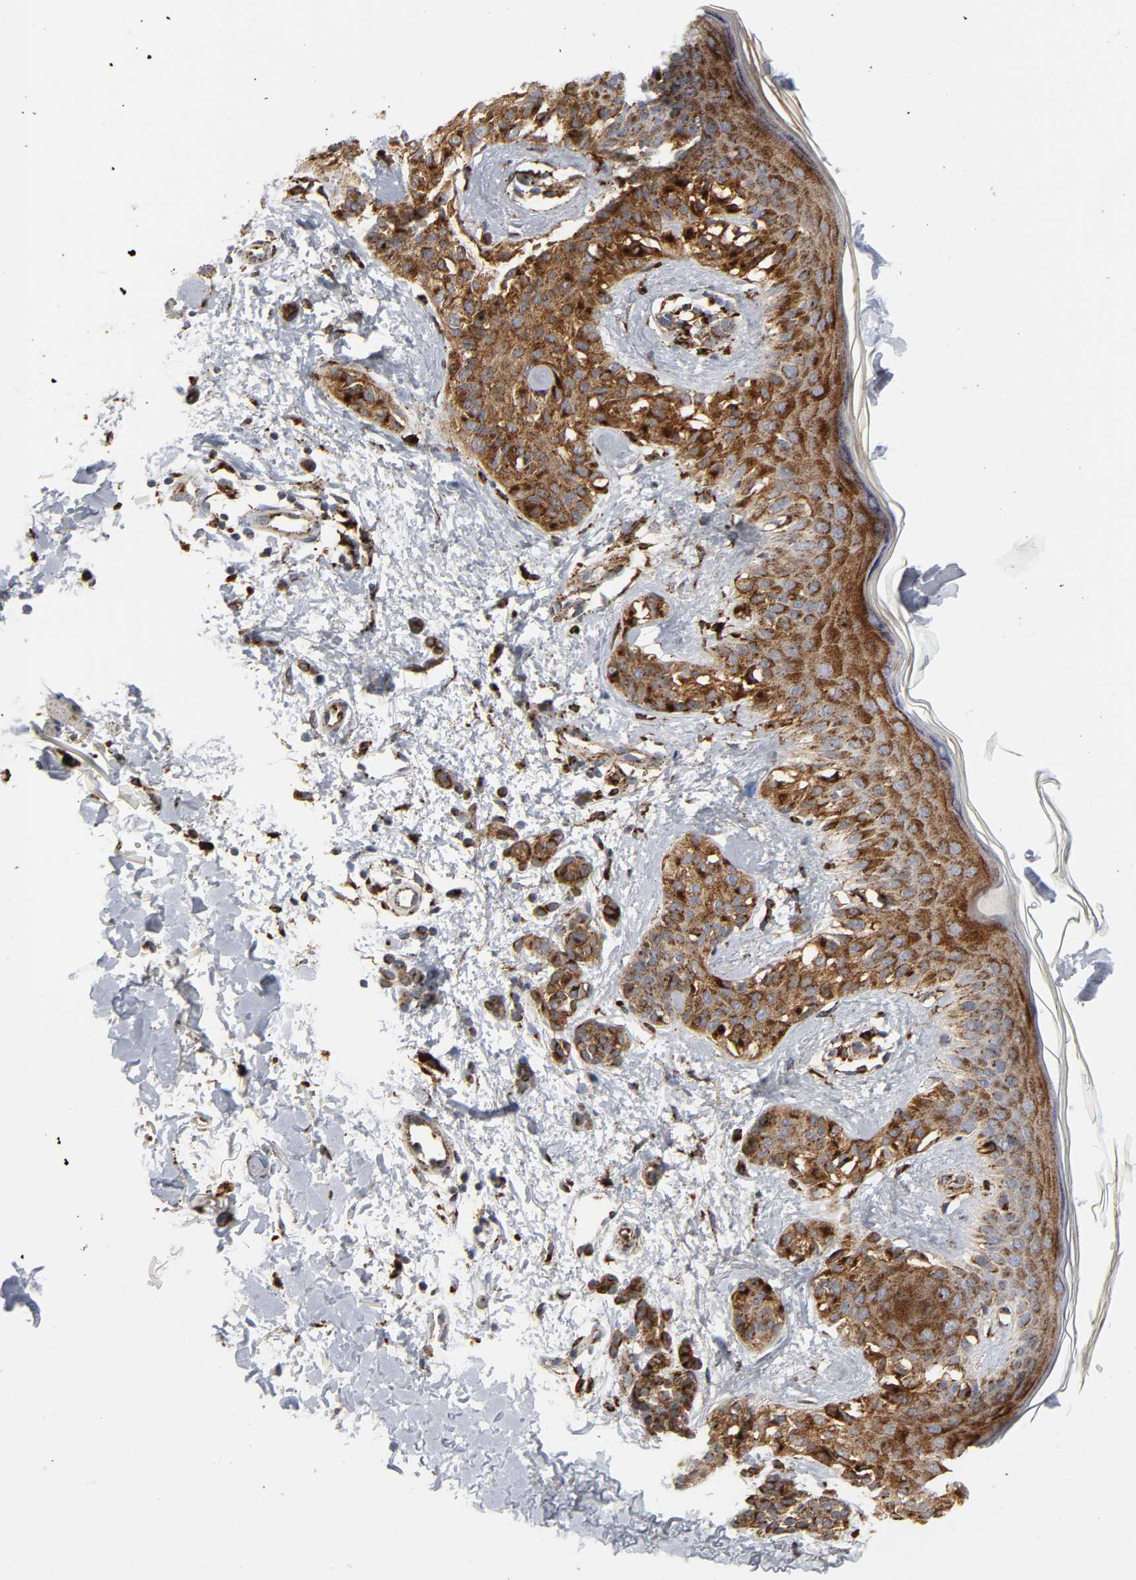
{"staining": {"intensity": "moderate", "quantity": ">75%", "location": "cytoplasmic/membranous"}, "tissue": "melanoma", "cell_type": "Tumor cells", "image_type": "cancer", "snomed": [{"axis": "morphology", "description": "Normal tissue, NOS"}, {"axis": "morphology", "description": "Malignant melanoma, NOS"}, {"axis": "topography", "description": "Skin"}], "caption": "Malignant melanoma stained with immunohistochemistry displays moderate cytoplasmic/membranous expression in approximately >75% of tumor cells.", "gene": "PSAP", "patient": {"sex": "male", "age": 83}}